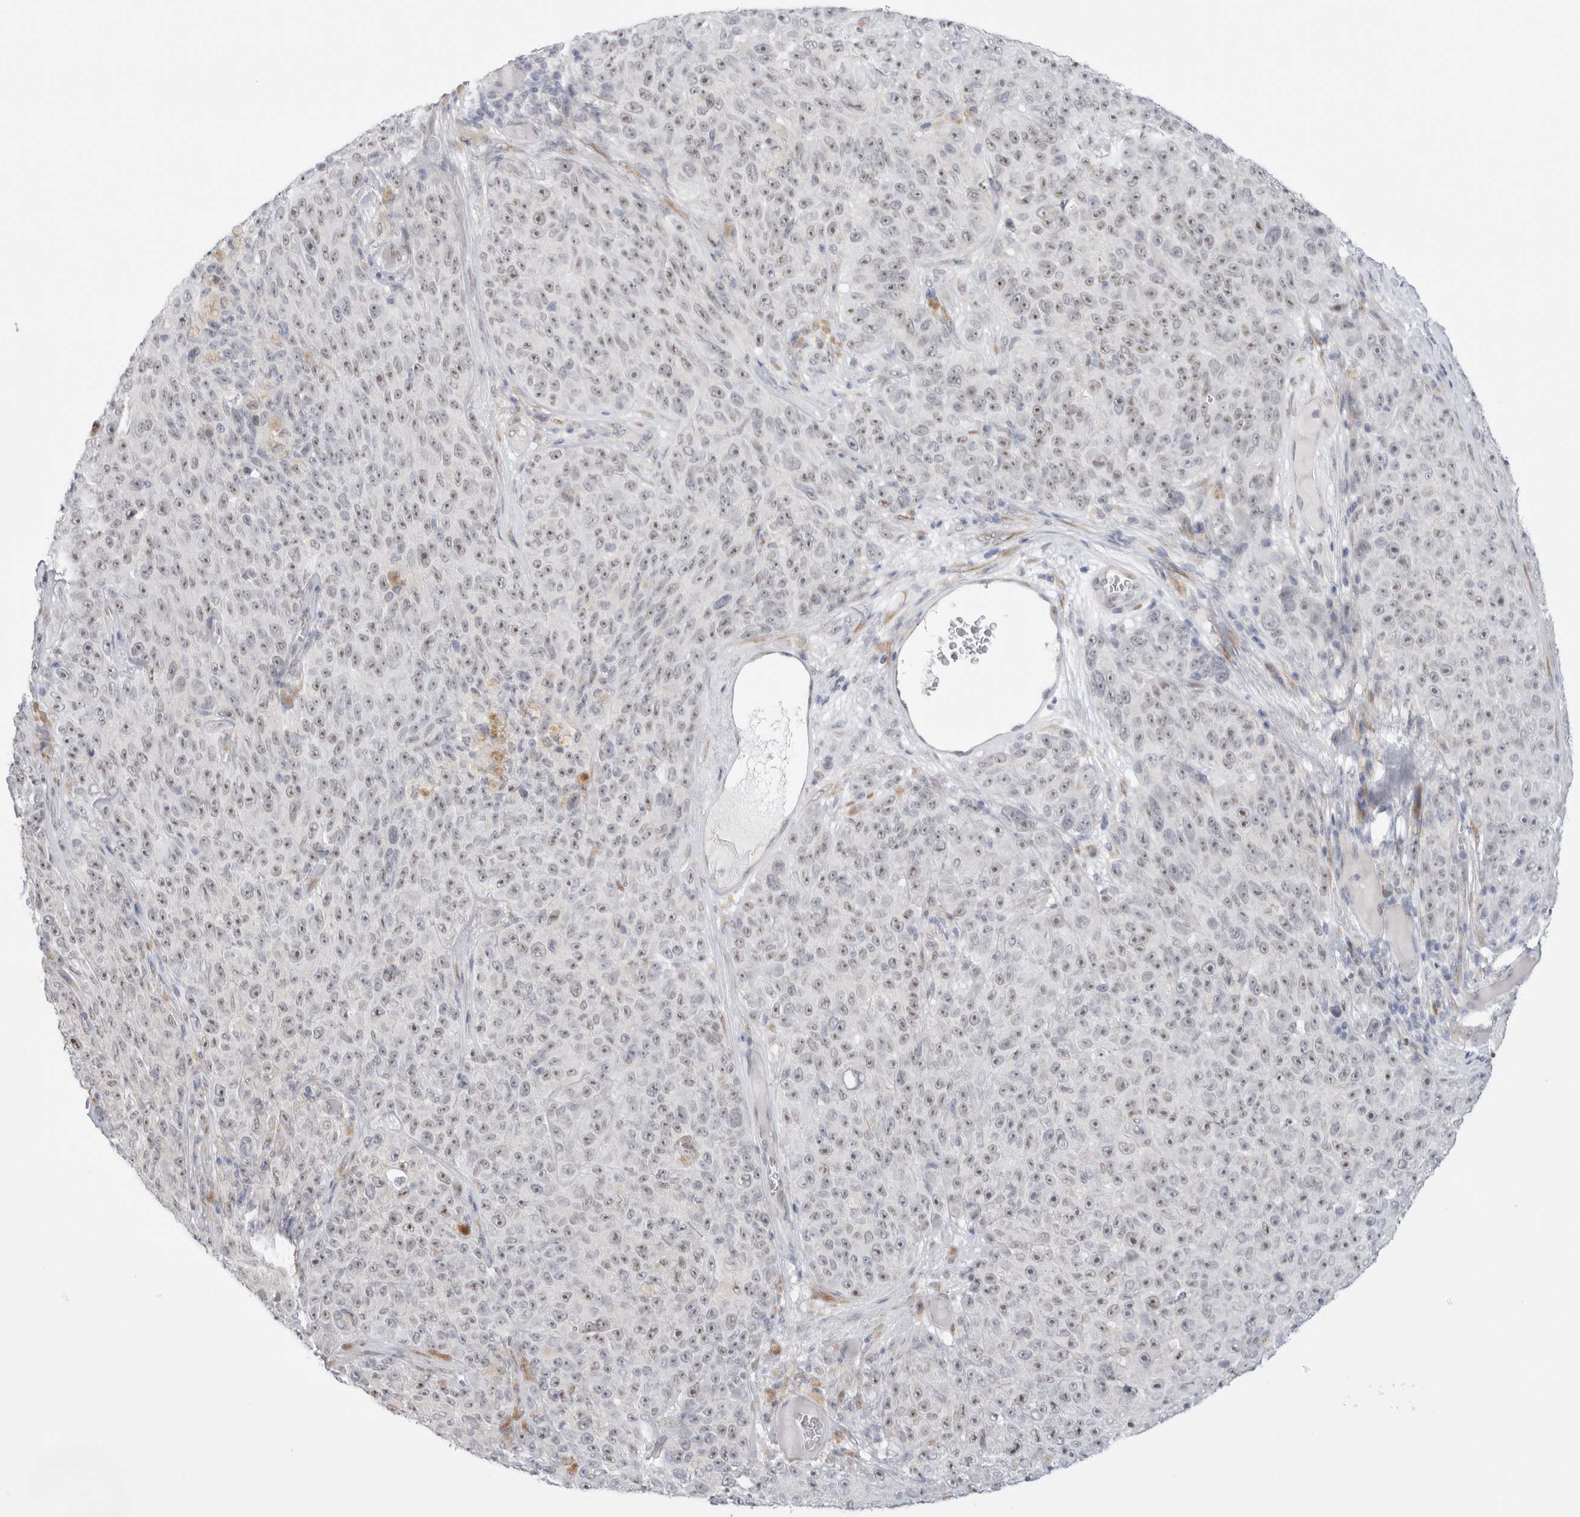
{"staining": {"intensity": "weak", "quantity": "25%-75%", "location": "nuclear"}, "tissue": "melanoma", "cell_type": "Tumor cells", "image_type": "cancer", "snomed": [{"axis": "morphology", "description": "Malignant melanoma, NOS"}, {"axis": "topography", "description": "Skin"}], "caption": "An immunohistochemistry (IHC) photomicrograph of neoplastic tissue is shown. Protein staining in brown labels weak nuclear positivity in malignant melanoma within tumor cells.", "gene": "TRMT1L", "patient": {"sex": "female", "age": 82}}